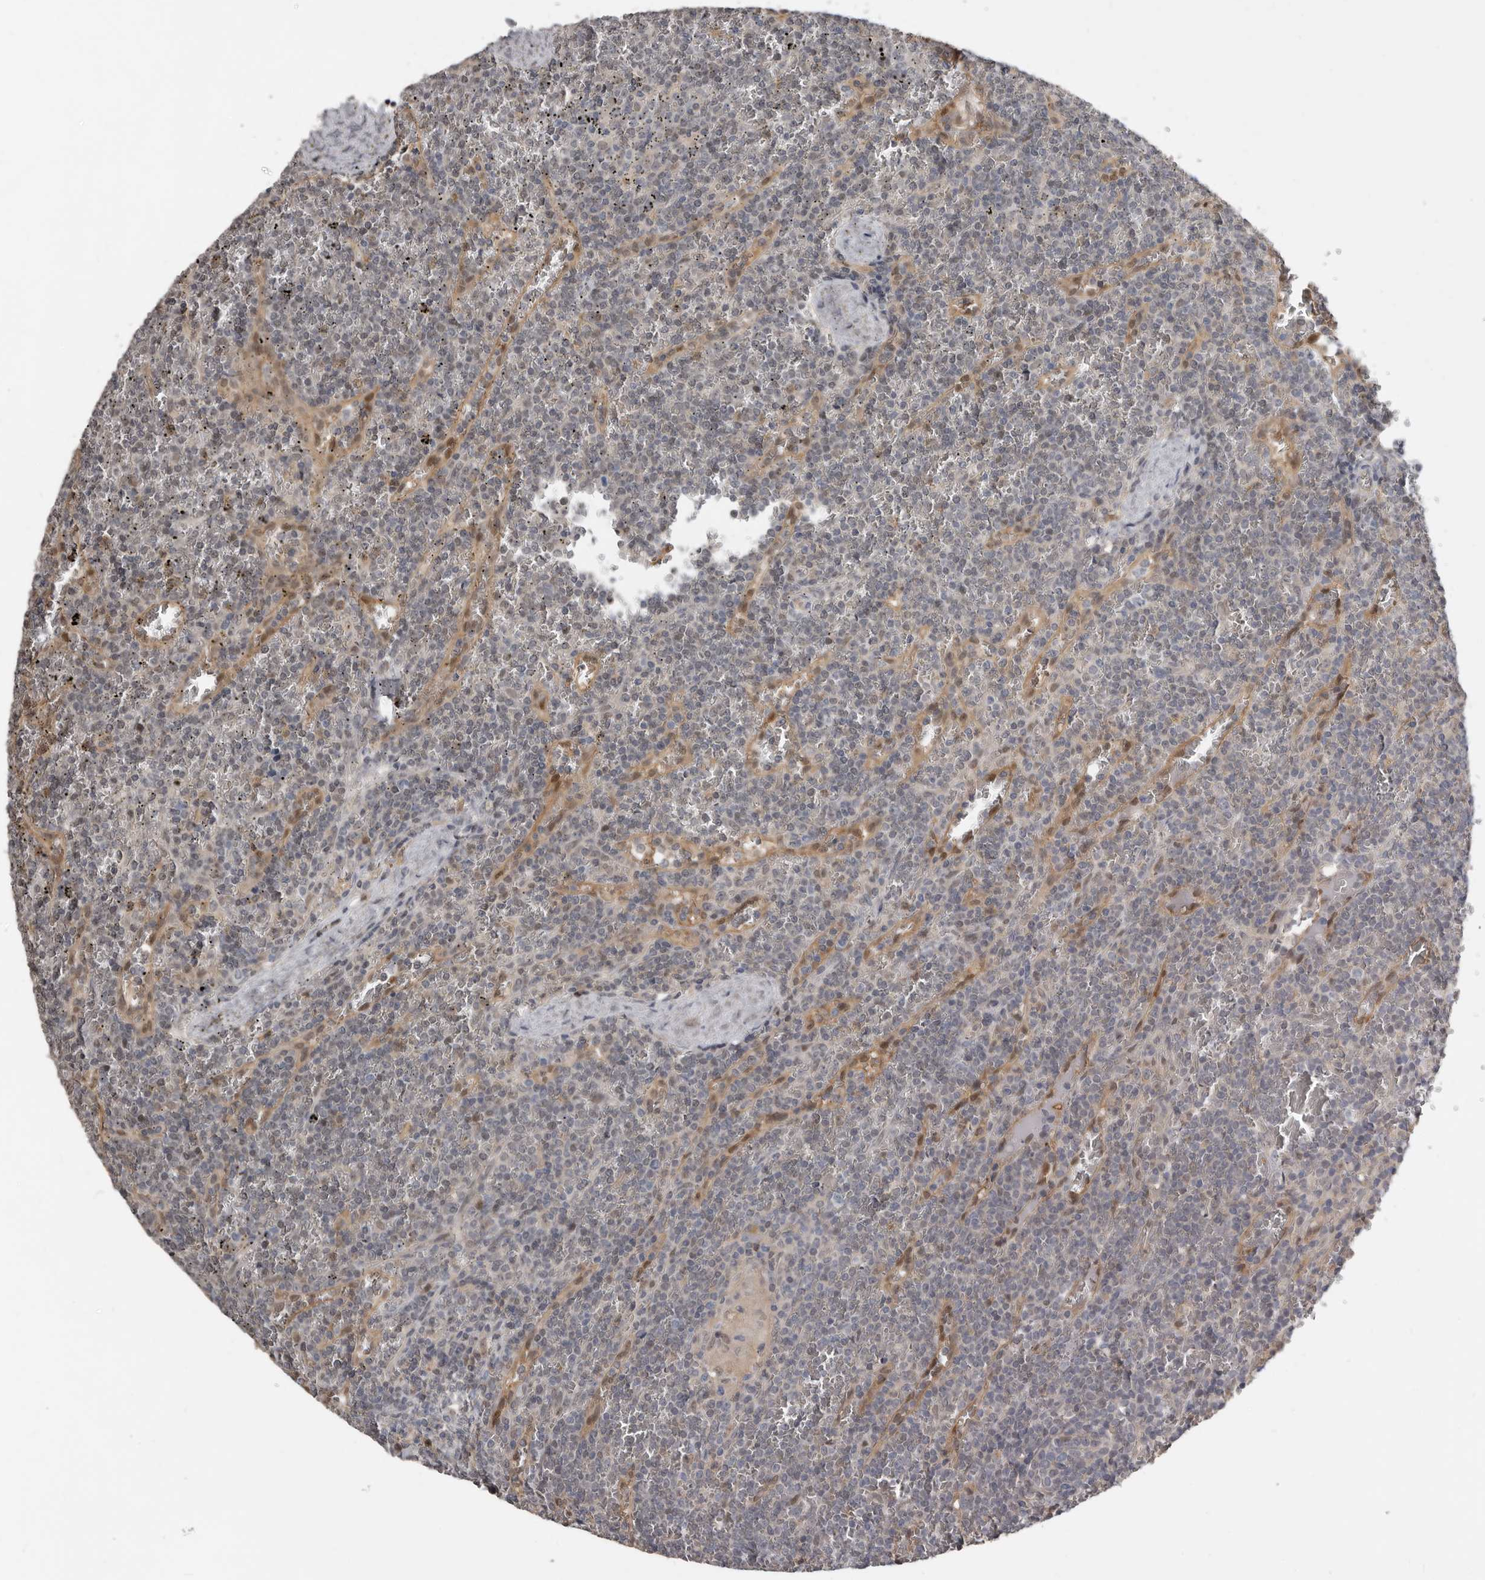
{"staining": {"intensity": "negative", "quantity": "none", "location": "none"}, "tissue": "lymphoma", "cell_type": "Tumor cells", "image_type": "cancer", "snomed": [{"axis": "morphology", "description": "Malignant lymphoma, non-Hodgkin's type, Low grade"}, {"axis": "topography", "description": "Spleen"}], "caption": "The image shows no significant expression in tumor cells of low-grade malignant lymphoma, non-Hodgkin's type. (Brightfield microscopy of DAB immunohistochemistry at high magnification).", "gene": "RBKS", "patient": {"sex": "female", "age": 19}}